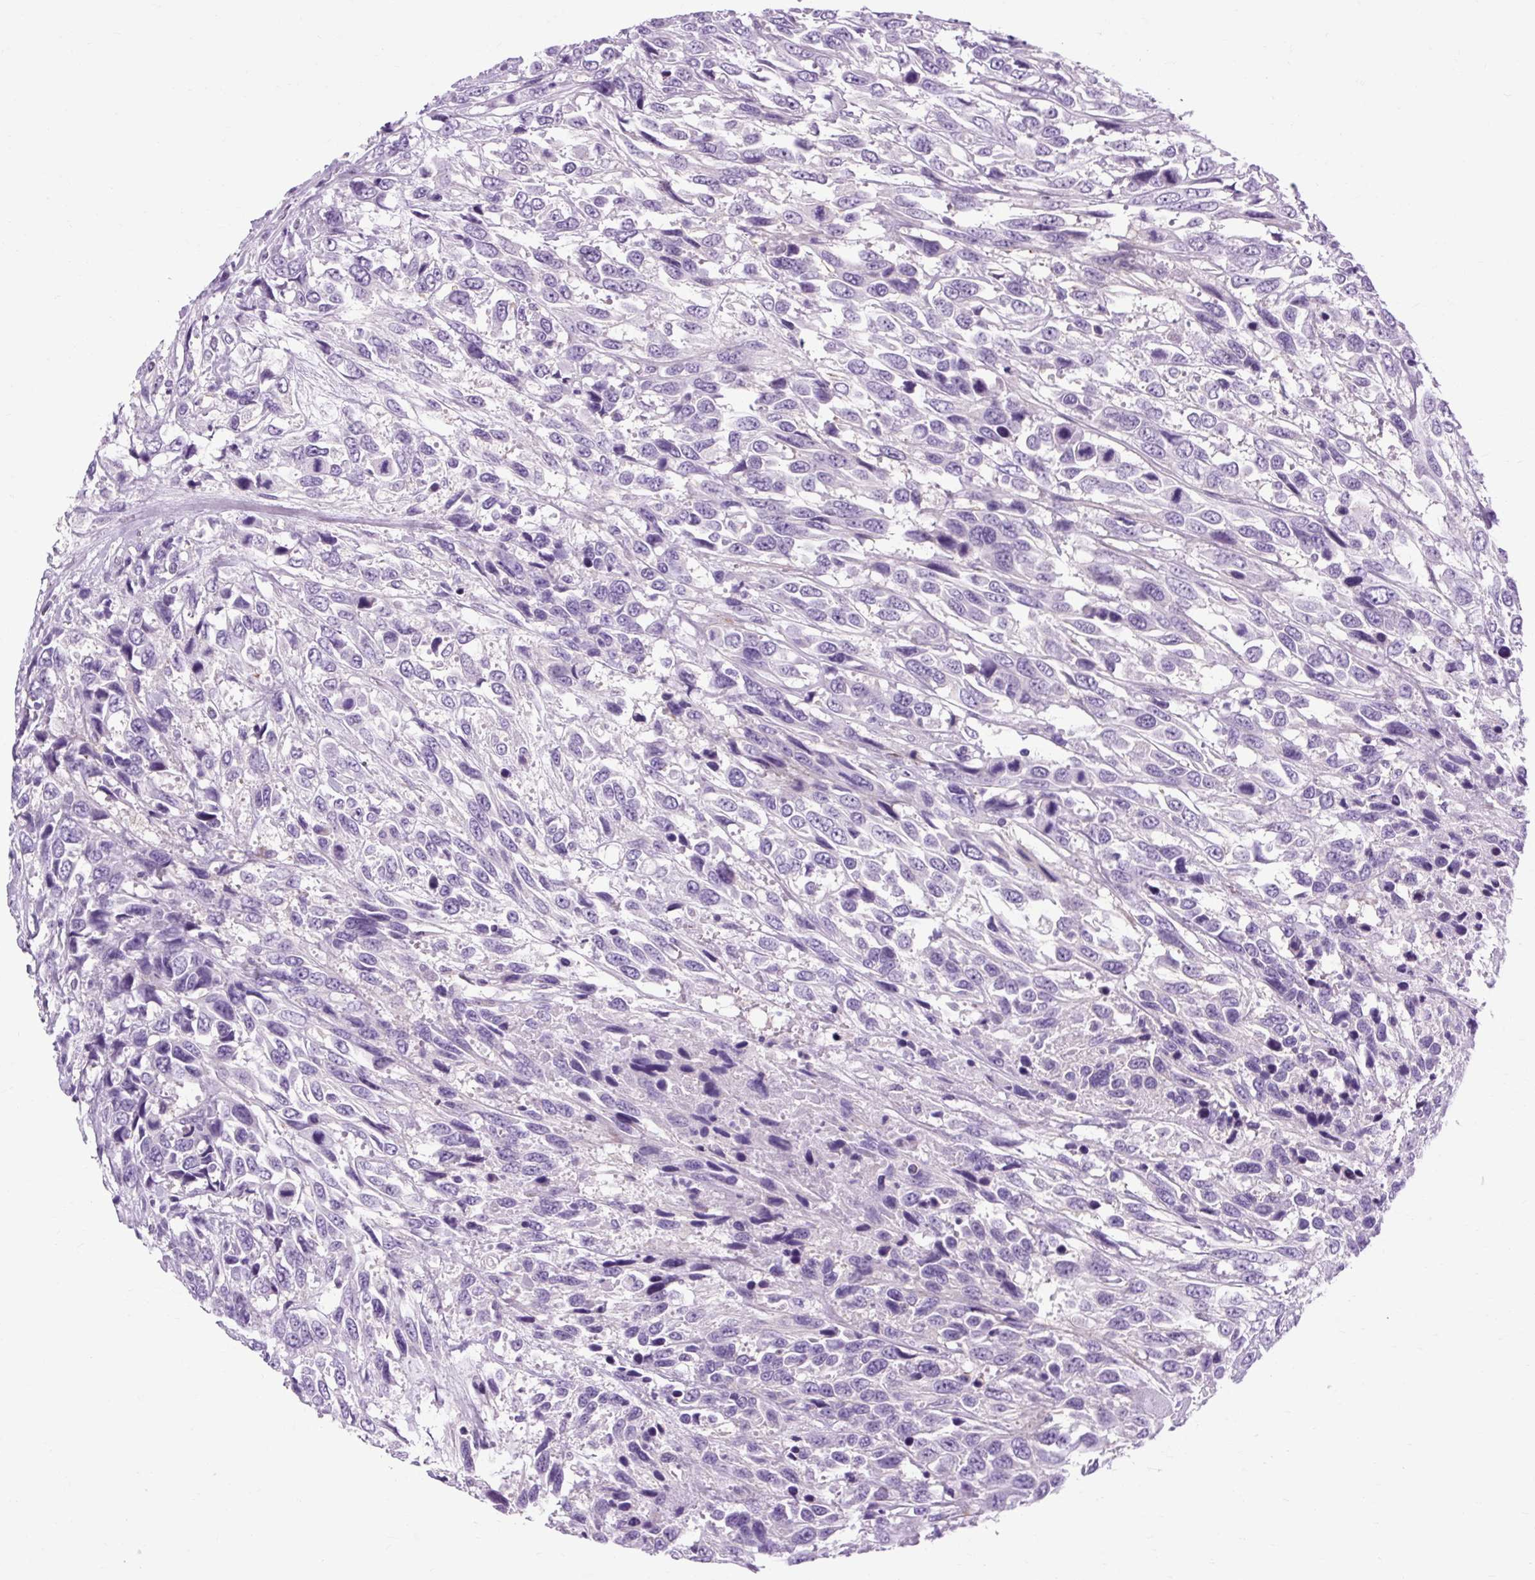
{"staining": {"intensity": "negative", "quantity": "none", "location": "none"}, "tissue": "urothelial cancer", "cell_type": "Tumor cells", "image_type": "cancer", "snomed": [{"axis": "morphology", "description": "Urothelial carcinoma, High grade"}, {"axis": "topography", "description": "Urinary bladder"}], "caption": "DAB immunohistochemical staining of high-grade urothelial carcinoma reveals no significant positivity in tumor cells. (DAB immunohistochemistry with hematoxylin counter stain).", "gene": "OOEP", "patient": {"sex": "female", "age": 70}}